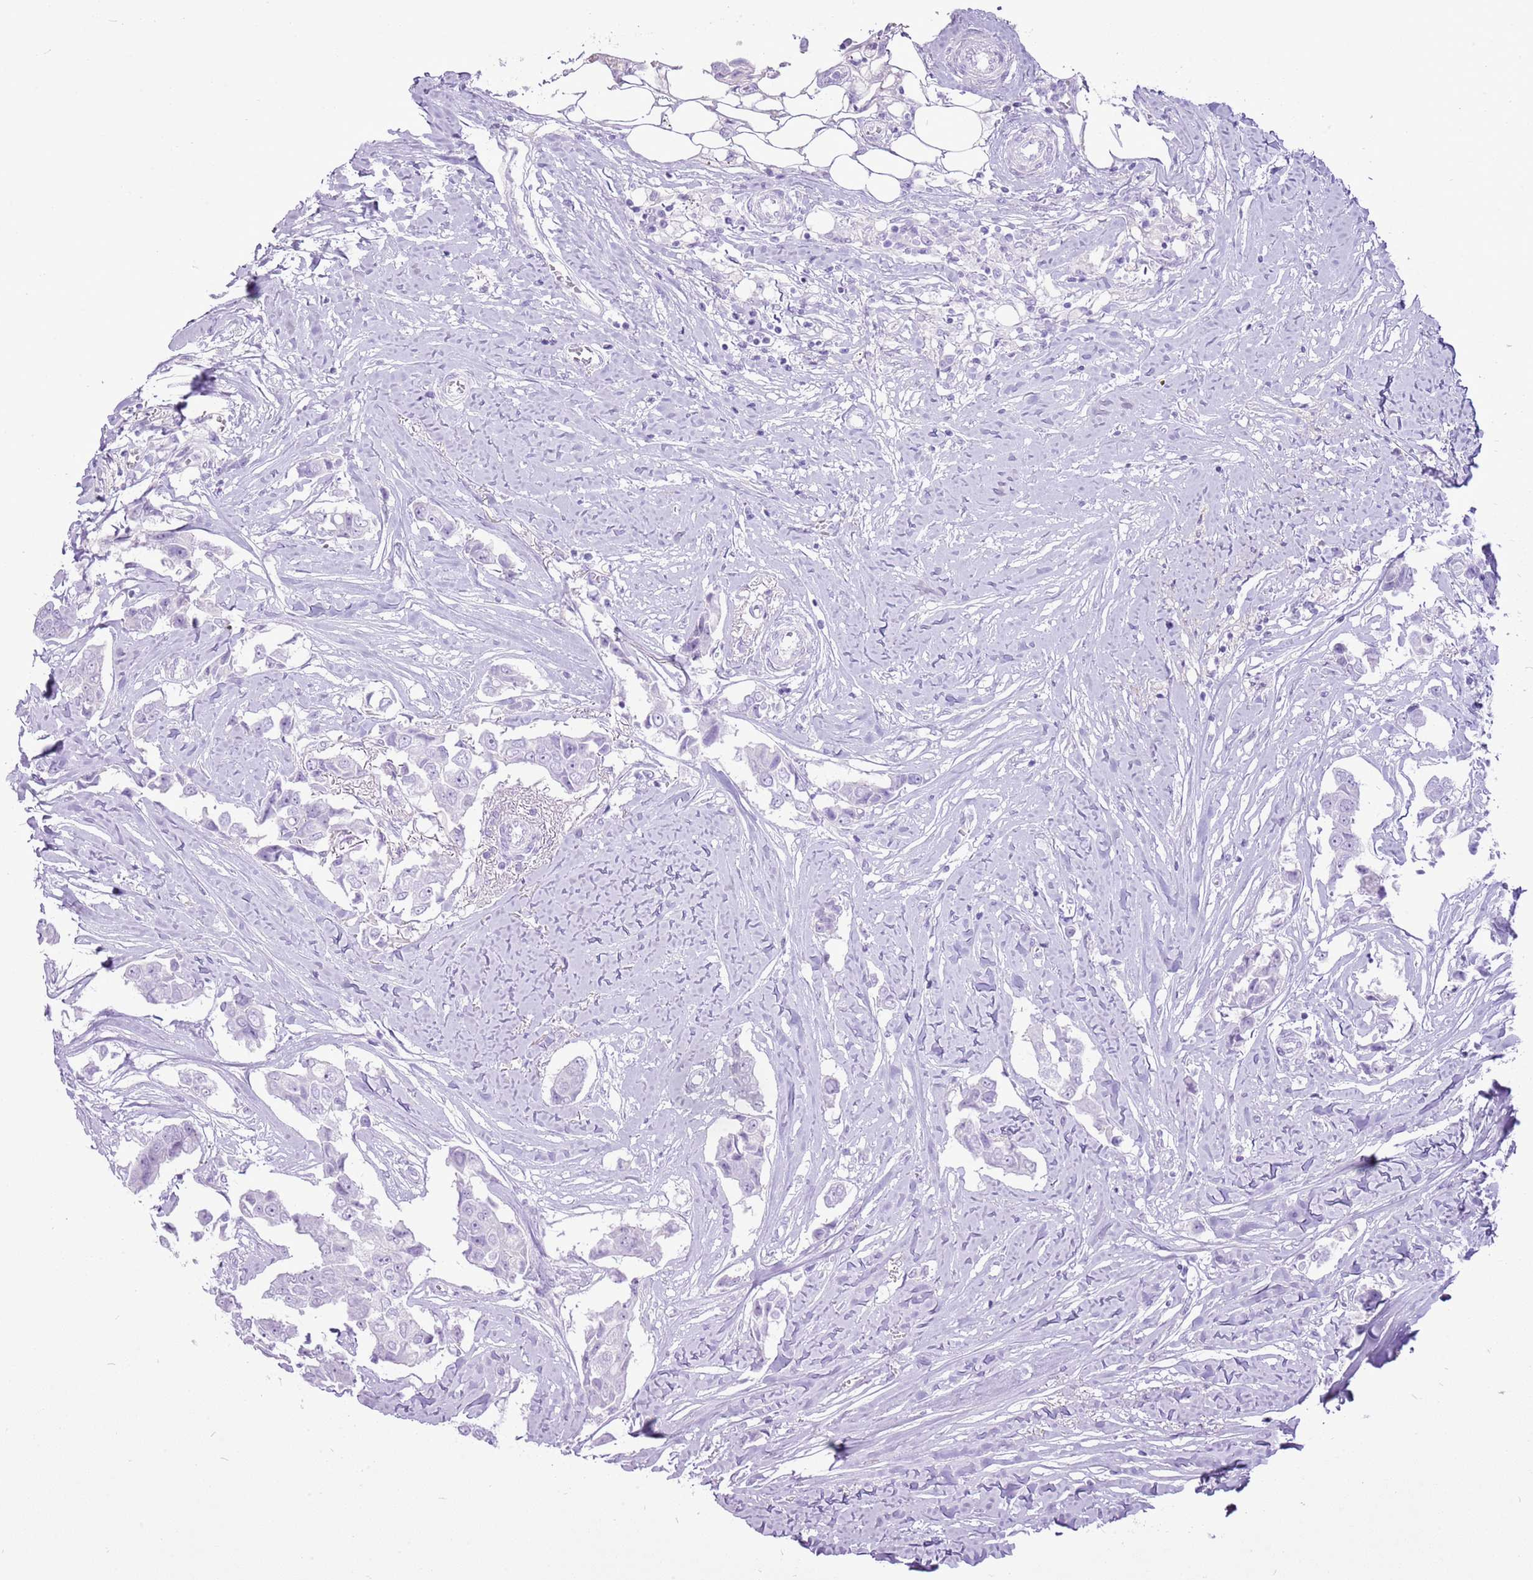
{"staining": {"intensity": "negative", "quantity": "none", "location": "none"}, "tissue": "breast cancer", "cell_type": "Tumor cells", "image_type": "cancer", "snomed": [{"axis": "morphology", "description": "Duct carcinoma"}, {"axis": "topography", "description": "Breast"}], "caption": "There is no significant expression in tumor cells of invasive ductal carcinoma (breast).", "gene": "CNFN", "patient": {"sex": "female", "age": 80}}